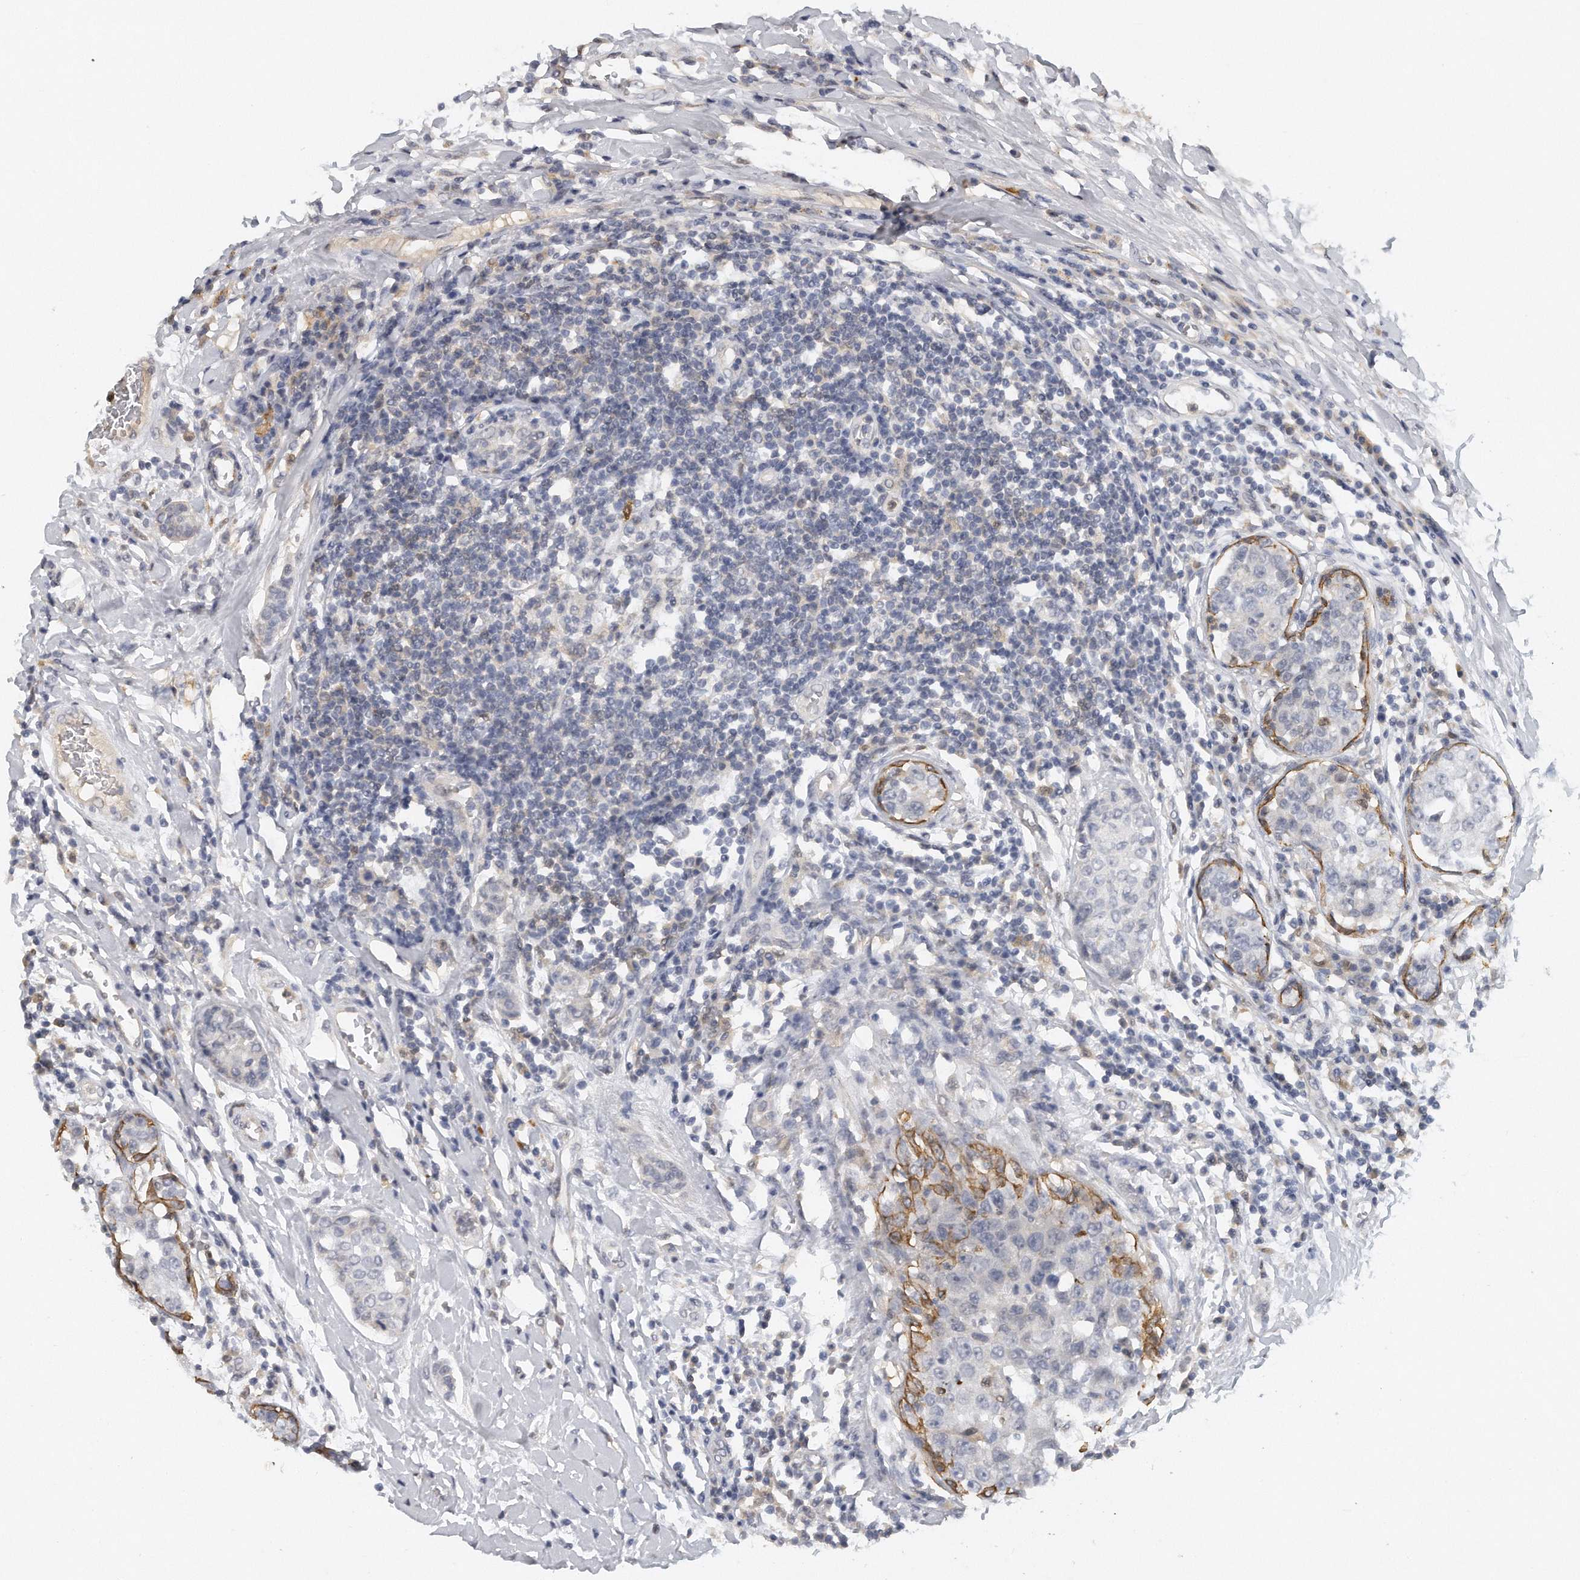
{"staining": {"intensity": "negative", "quantity": "none", "location": "none"}, "tissue": "breast cancer", "cell_type": "Tumor cells", "image_type": "cancer", "snomed": [{"axis": "morphology", "description": "Duct carcinoma"}, {"axis": "topography", "description": "Breast"}], "caption": "Immunohistochemistry (IHC) of breast cancer (infiltrating ductal carcinoma) shows no expression in tumor cells.", "gene": "CAMK1", "patient": {"sex": "female", "age": 27}}